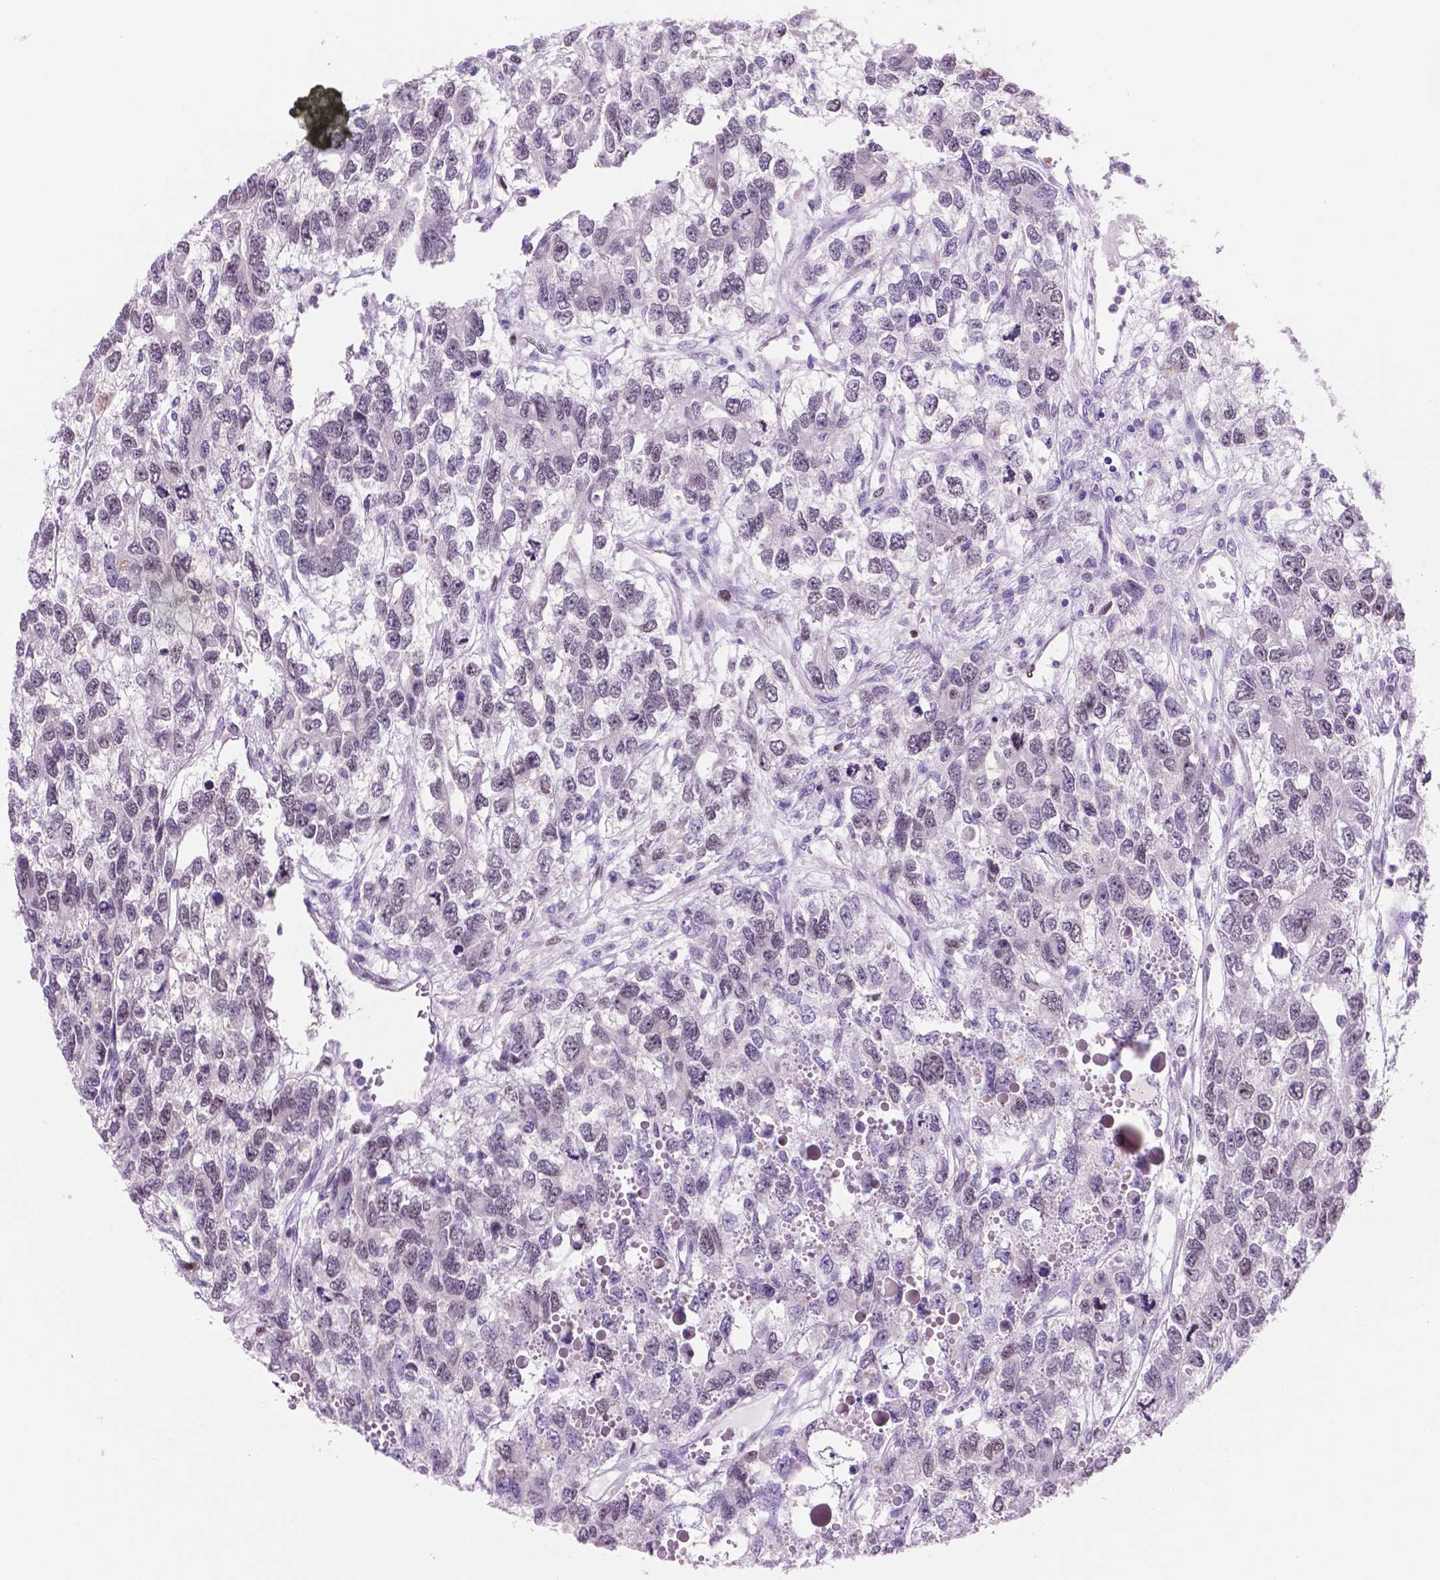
{"staining": {"intensity": "weak", "quantity": "<25%", "location": "nuclear"}, "tissue": "testis cancer", "cell_type": "Tumor cells", "image_type": "cancer", "snomed": [{"axis": "morphology", "description": "Seminoma, NOS"}, {"axis": "topography", "description": "Testis"}], "caption": "A photomicrograph of human testis cancer (seminoma) is negative for staining in tumor cells. The staining is performed using DAB brown chromogen with nuclei counter-stained in using hematoxylin.", "gene": "NCAPH2", "patient": {"sex": "male", "age": 52}}